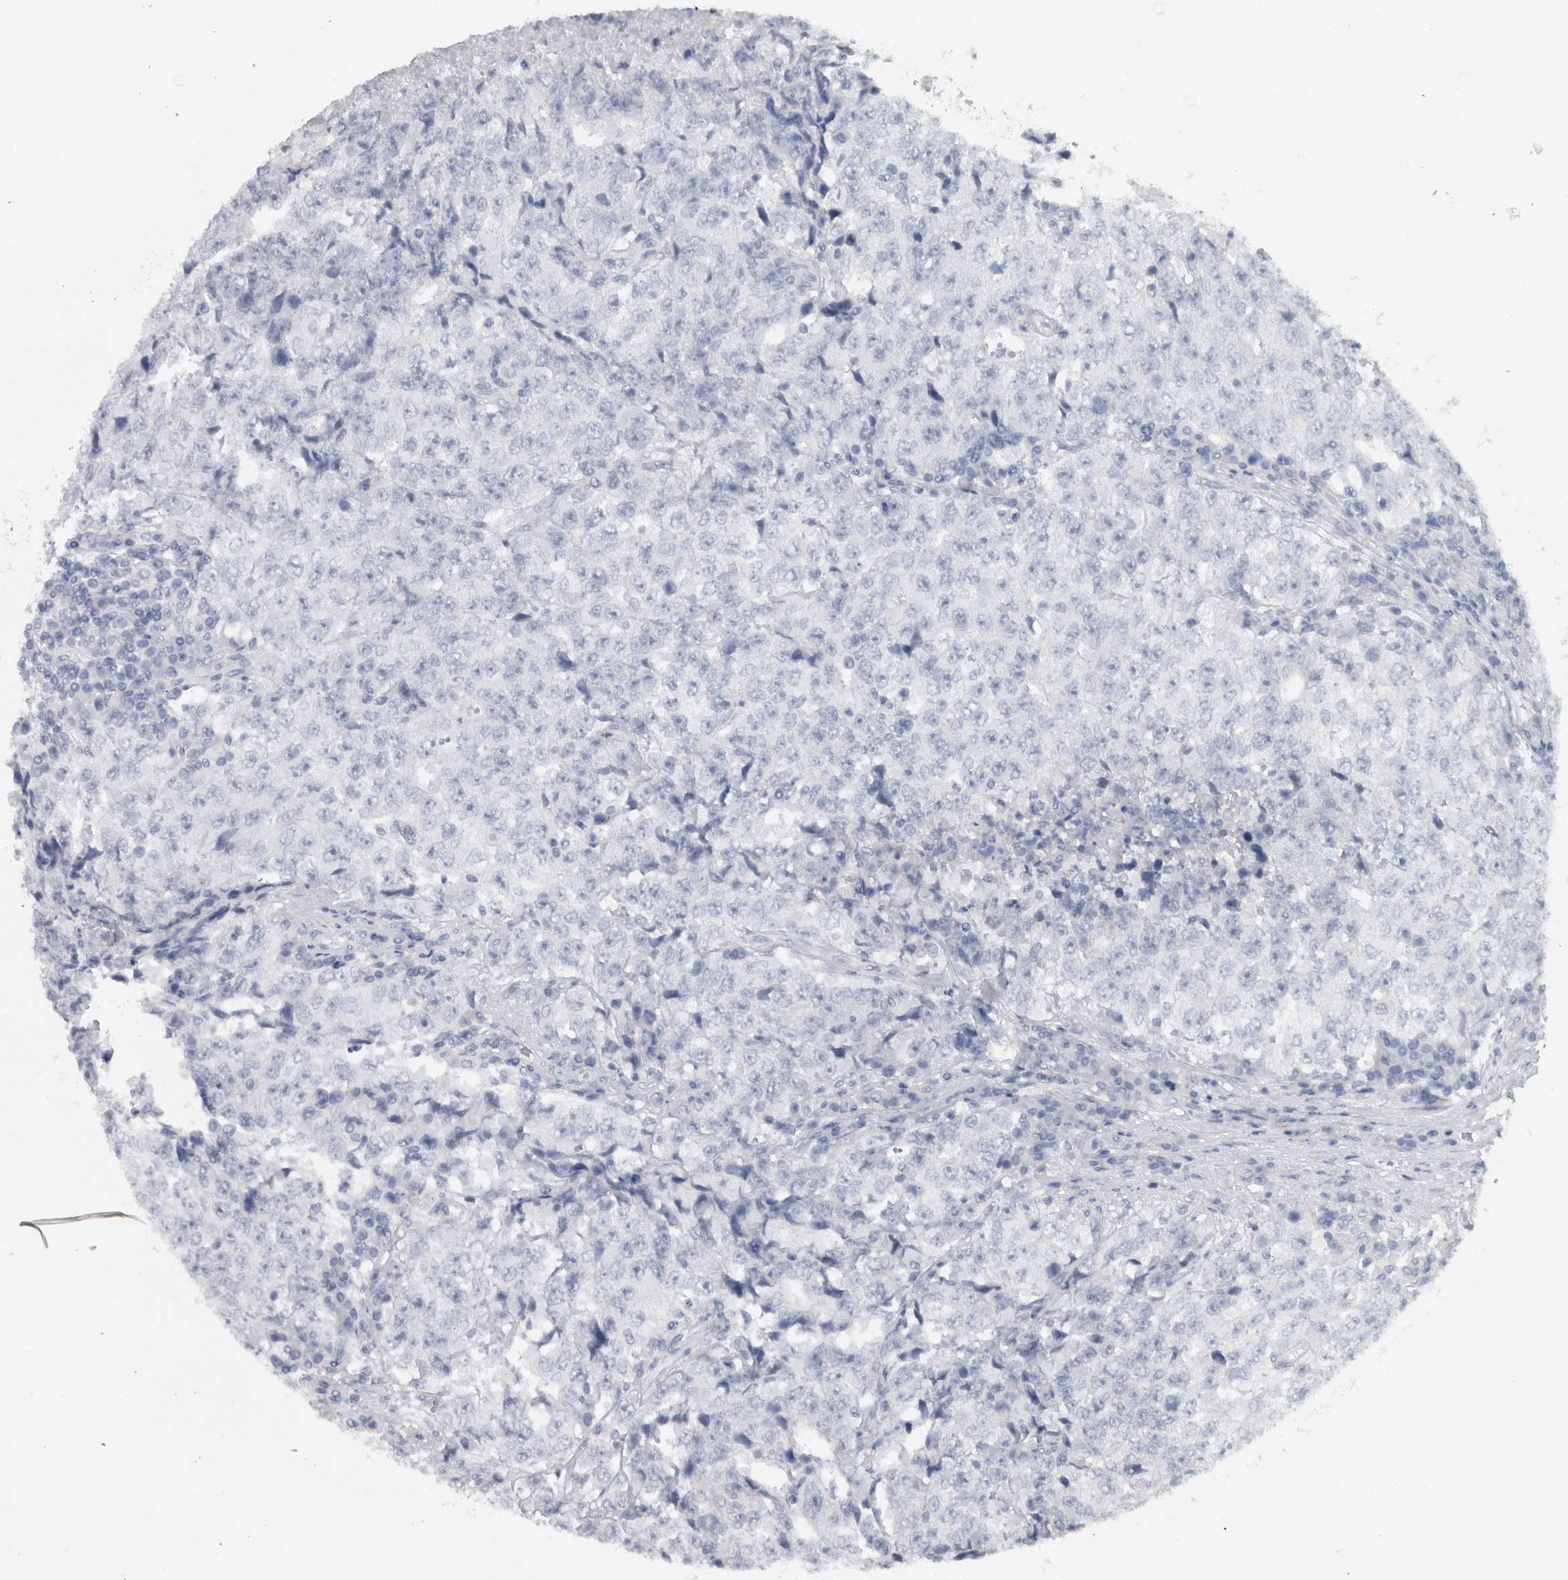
{"staining": {"intensity": "negative", "quantity": "none", "location": "none"}, "tissue": "testis cancer", "cell_type": "Tumor cells", "image_type": "cancer", "snomed": [{"axis": "morphology", "description": "Necrosis, NOS"}, {"axis": "morphology", "description": "Carcinoma, Embryonal, NOS"}, {"axis": "topography", "description": "Testis"}], "caption": "An immunohistochemistry (IHC) image of embryonal carcinoma (testis) is shown. There is no staining in tumor cells of embryonal carcinoma (testis).", "gene": "MSMB", "patient": {"sex": "male", "age": 19}}